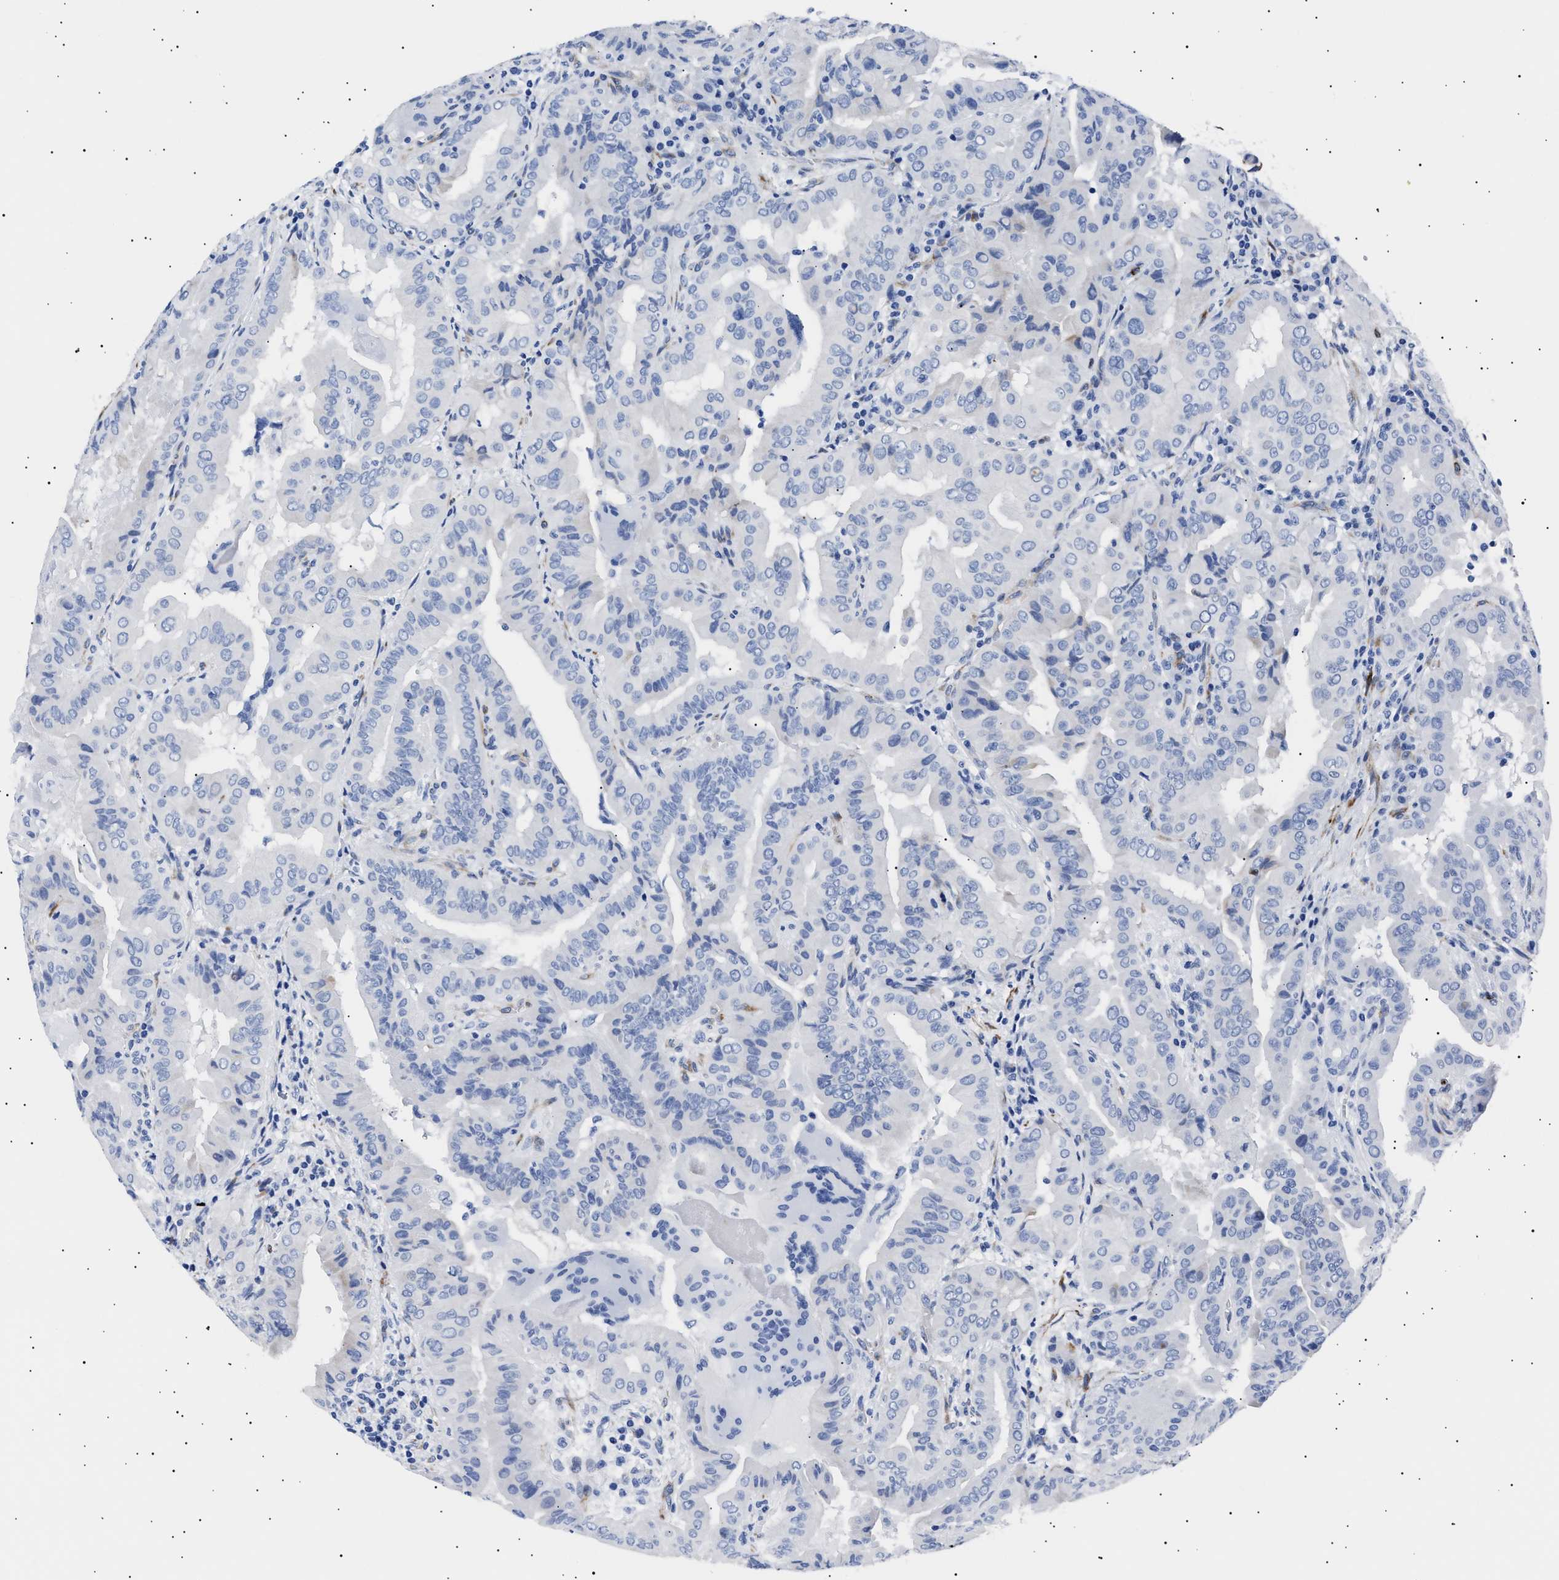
{"staining": {"intensity": "negative", "quantity": "none", "location": "none"}, "tissue": "thyroid cancer", "cell_type": "Tumor cells", "image_type": "cancer", "snomed": [{"axis": "morphology", "description": "Papillary adenocarcinoma, NOS"}, {"axis": "topography", "description": "Thyroid gland"}], "caption": "This is an immunohistochemistry (IHC) micrograph of human thyroid cancer (papillary adenocarcinoma). There is no staining in tumor cells.", "gene": "HEMGN", "patient": {"sex": "male", "age": 33}}